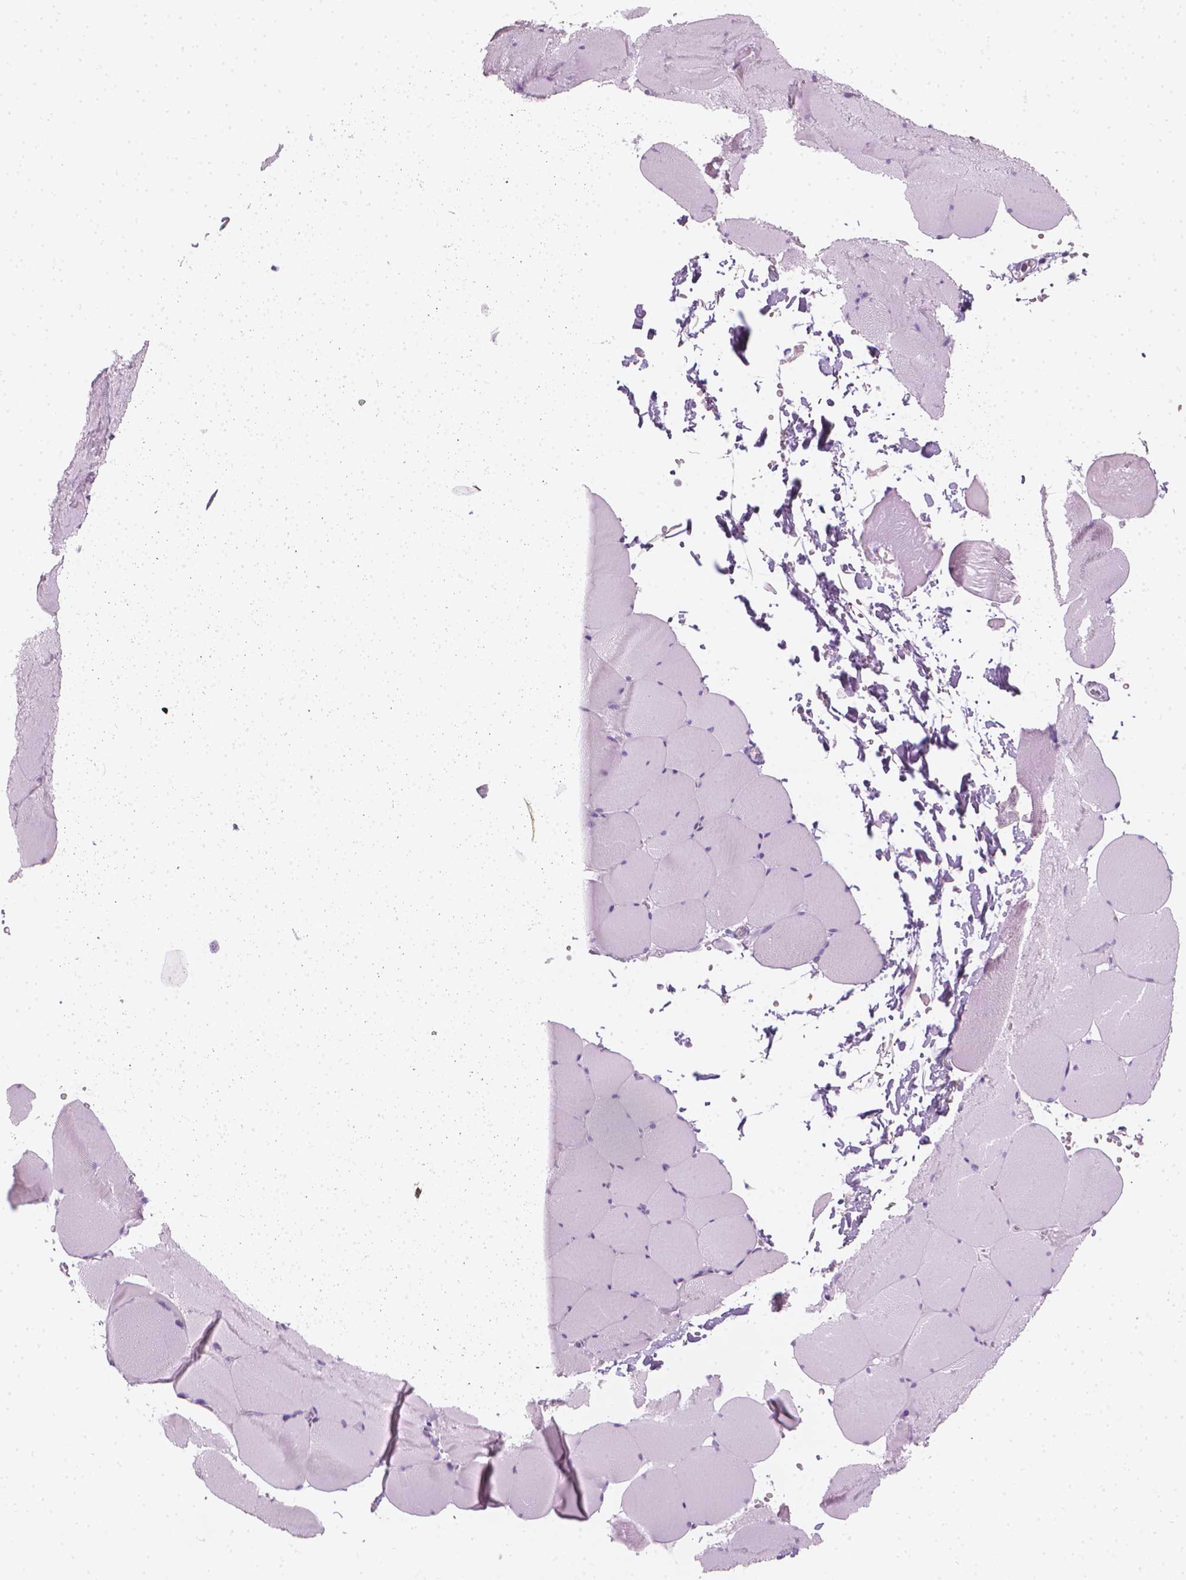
{"staining": {"intensity": "negative", "quantity": "none", "location": "none"}, "tissue": "skeletal muscle", "cell_type": "Myocytes", "image_type": "normal", "snomed": [{"axis": "morphology", "description": "Normal tissue, NOS"}, {"axis": "topography", "description": "Skeletal muscle"}, {"axis": "topography", "description": "Head-Neck"}], "caption": "An image of skeletal muscle stained for a protein demonstrates no brown staining in myocytes. Brightfield microscopy of immunohistochemistry stained with DAB (brown) and hematoxylin (blue), captured at high magnification.", "gene": "SCG3", "patient": {"sex": "male", "age": 66}}